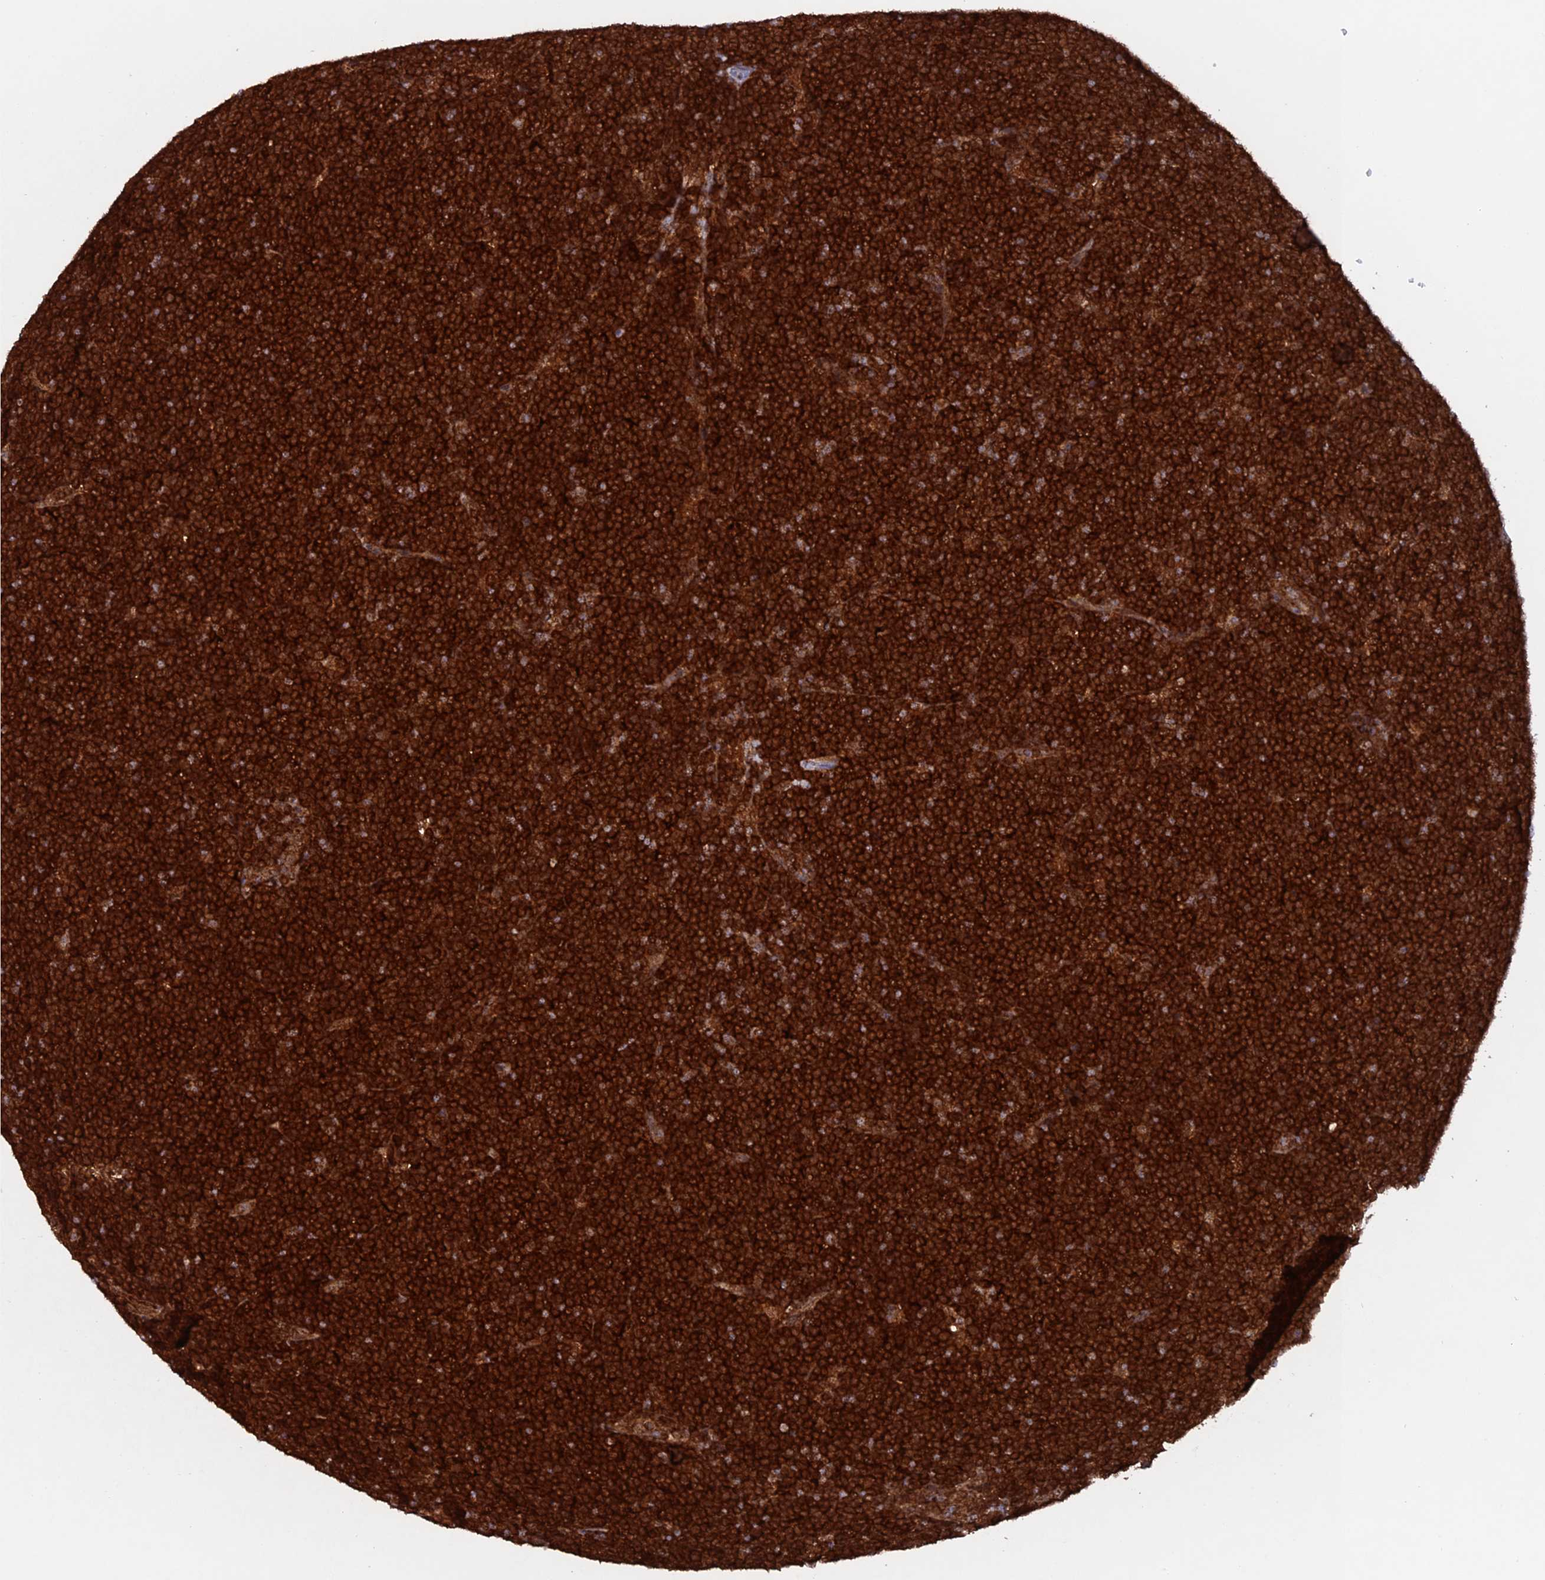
{"staining": {"intensity": "strong", "quantity": ">75%", "location": "cytoplasmic/membranous"}, "tissue": "lymphoma", "cell_type": "Tumor cells", "image_type": "cancer", "snomed": [{"axis": "morphology", "description": "Malignant lymphoma, non-Hodgkin's type, High grade"}, {"axis": "topography", "description": "Lymph node"}], "caption": "Tumor cells demonstrate high levels of strong cytoplasmic/membranous staining in approximately >75% of cells in lymphoma.", "gene": "DTYMK", "patient": {"sex": "male", "age": 13}}